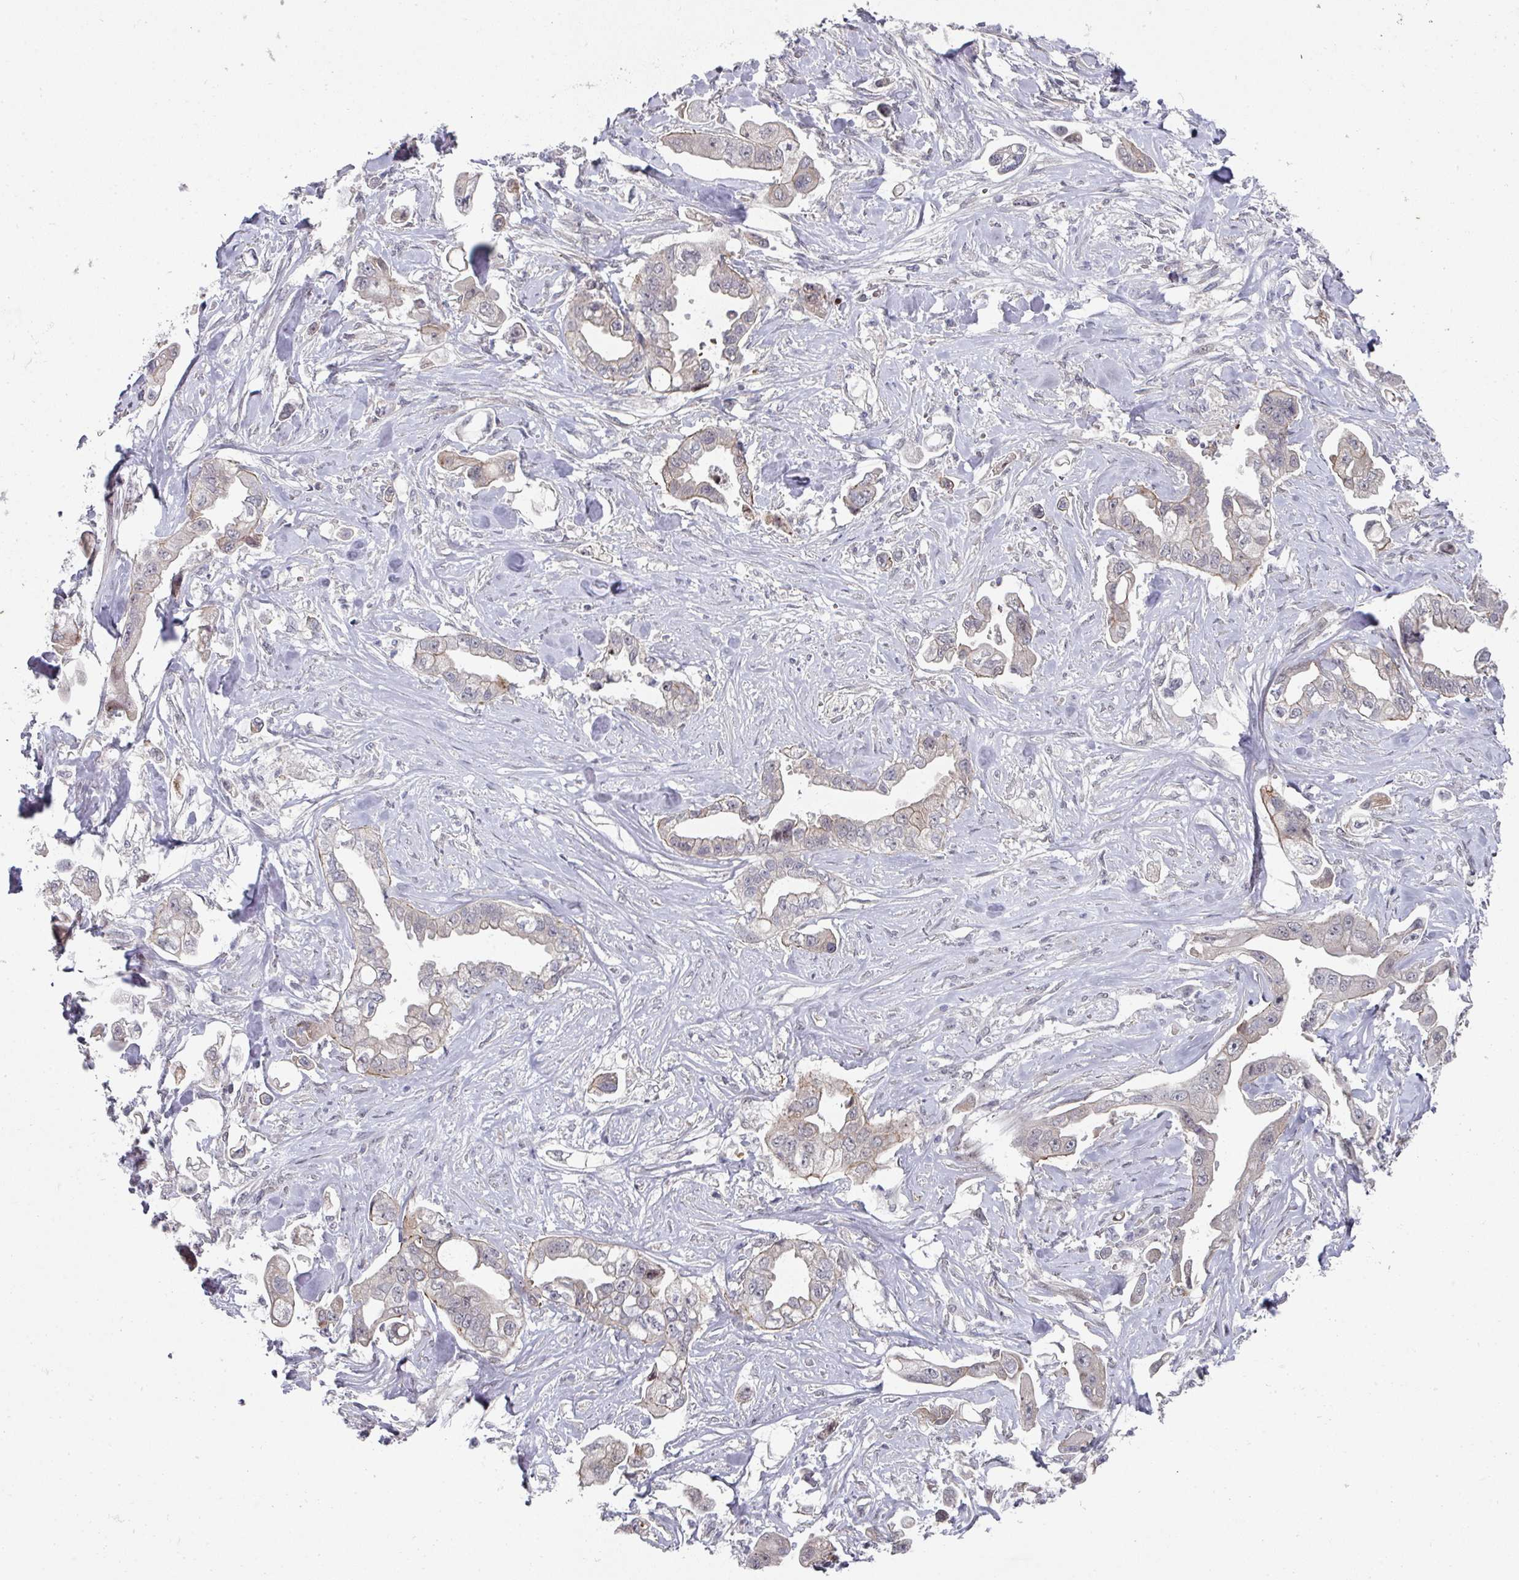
{"staining": {"intensity": "weak", "quantity": "<25%", "location": "cytoplasmic/membranous"}, "tissue": "stomach cancer", "cell_type": "Tumor cells", "image_type": "cancer", "snomed": [{"axis": "morphology", "description": "Adenocarcinoma, NOS"}, {"axis": "topography", "description": "Stomach"}], "caption": "Human stomach adenocarcinoma stained for a protein using immunohistochemistry shows no expression in tumor cells.", "gene": "TMCC1", "patient": {"sex": "male", "age": 62}}